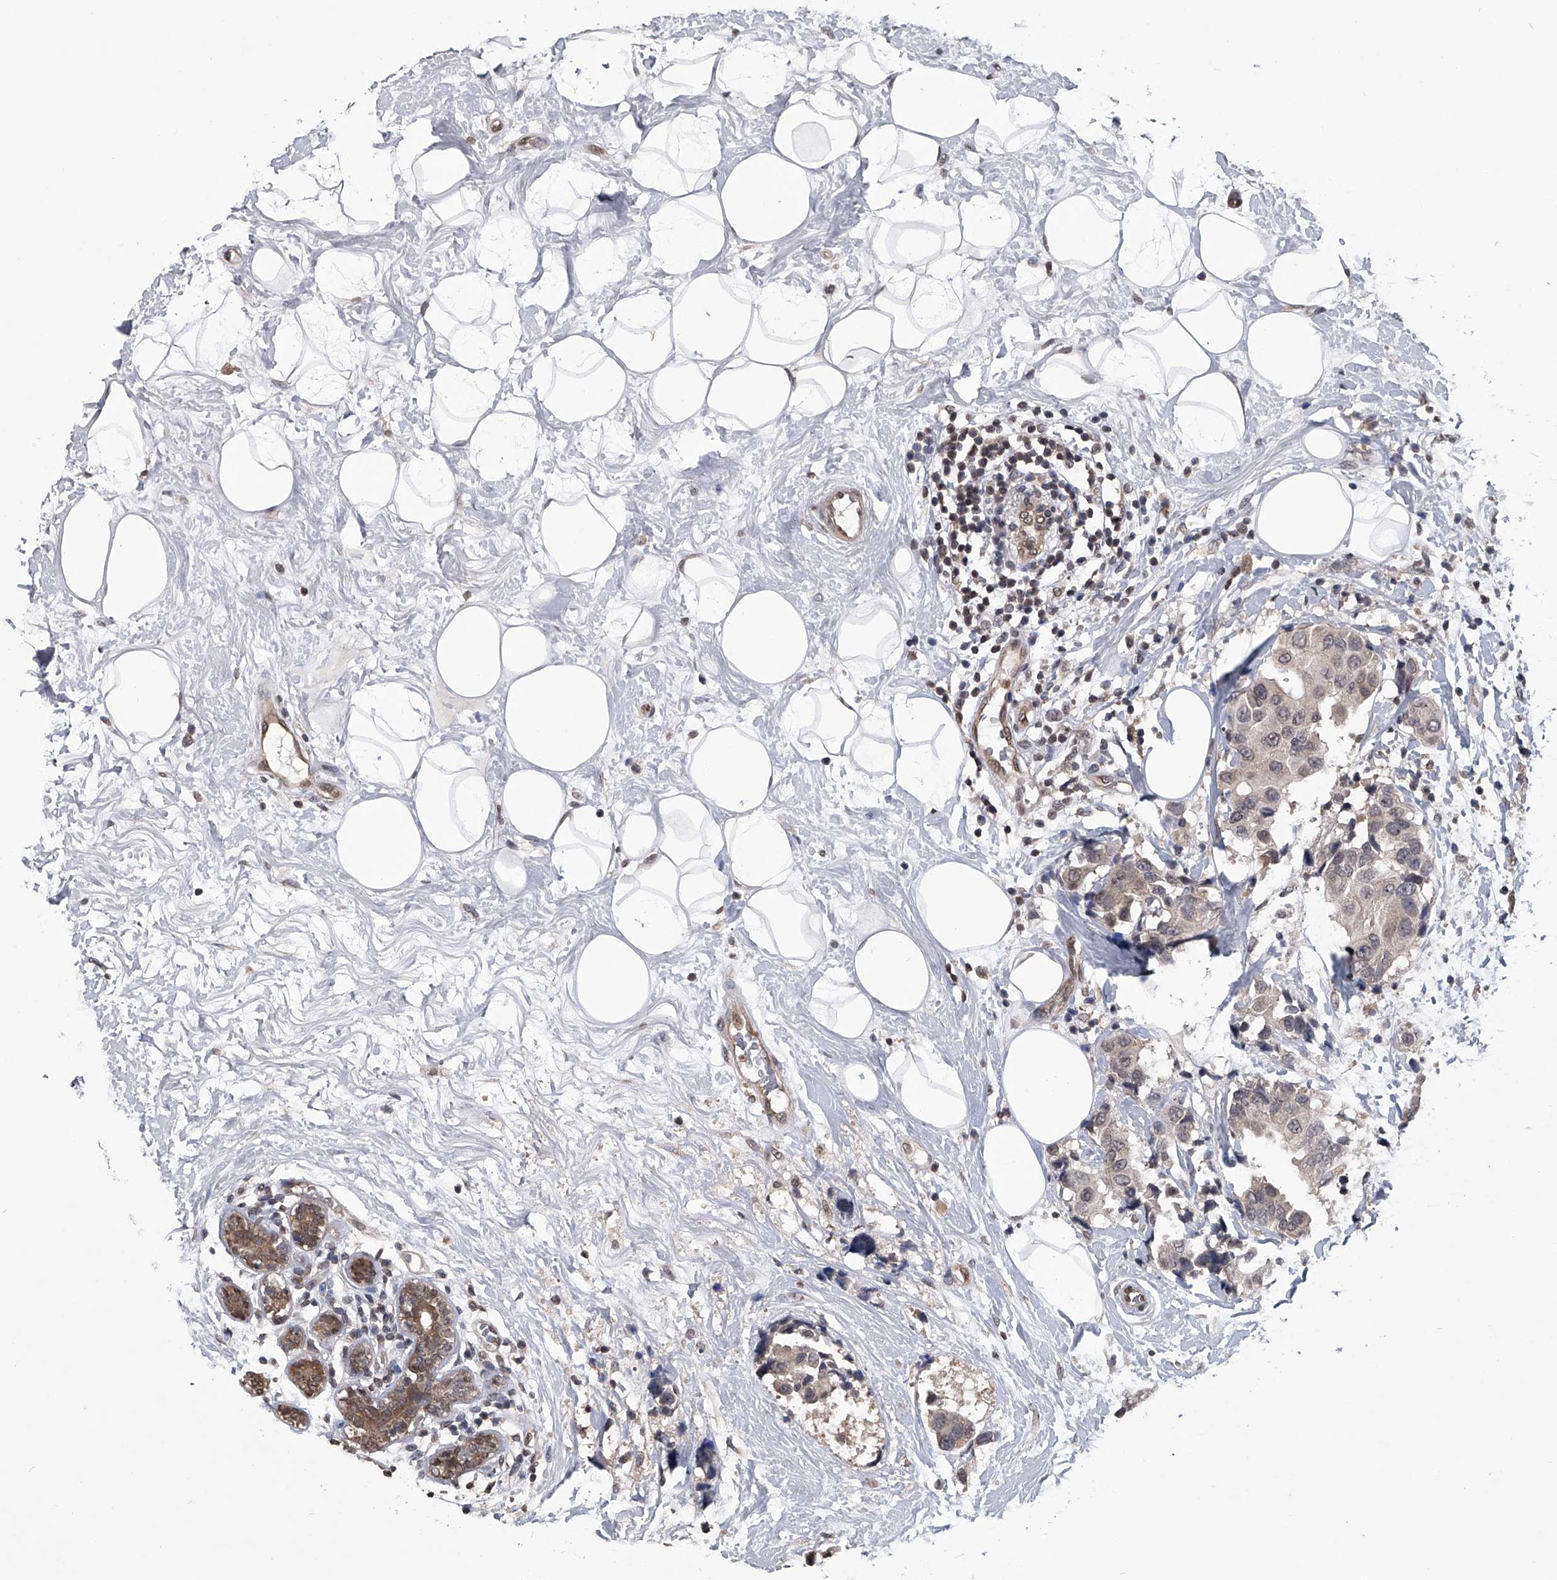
{"staining": {"intensity": "weak", "quantity": "25%-75%", "location": "nuclear"}, "tissue": "breast cancer", "cell_type": "Tumor cells", "image_type": "cancer", "snomed": [{"axis": "morphology", "description": "Normal tissue, NOS"}, {"axis": "morphology", "description": "Duct carcinoma"}, {"axis": "topography", "description": "Breast"}], "caption": "Protein expression analysis of breast cancer (infiltrating ductal carcinoma) reveals weak nuclear staining in about 25%-75% of tumor cells. (Brightfield microscopy of DAB IHC at high magnification).", "gene": "TSNAX", "patient": {"sex": "female", "age": 39}}